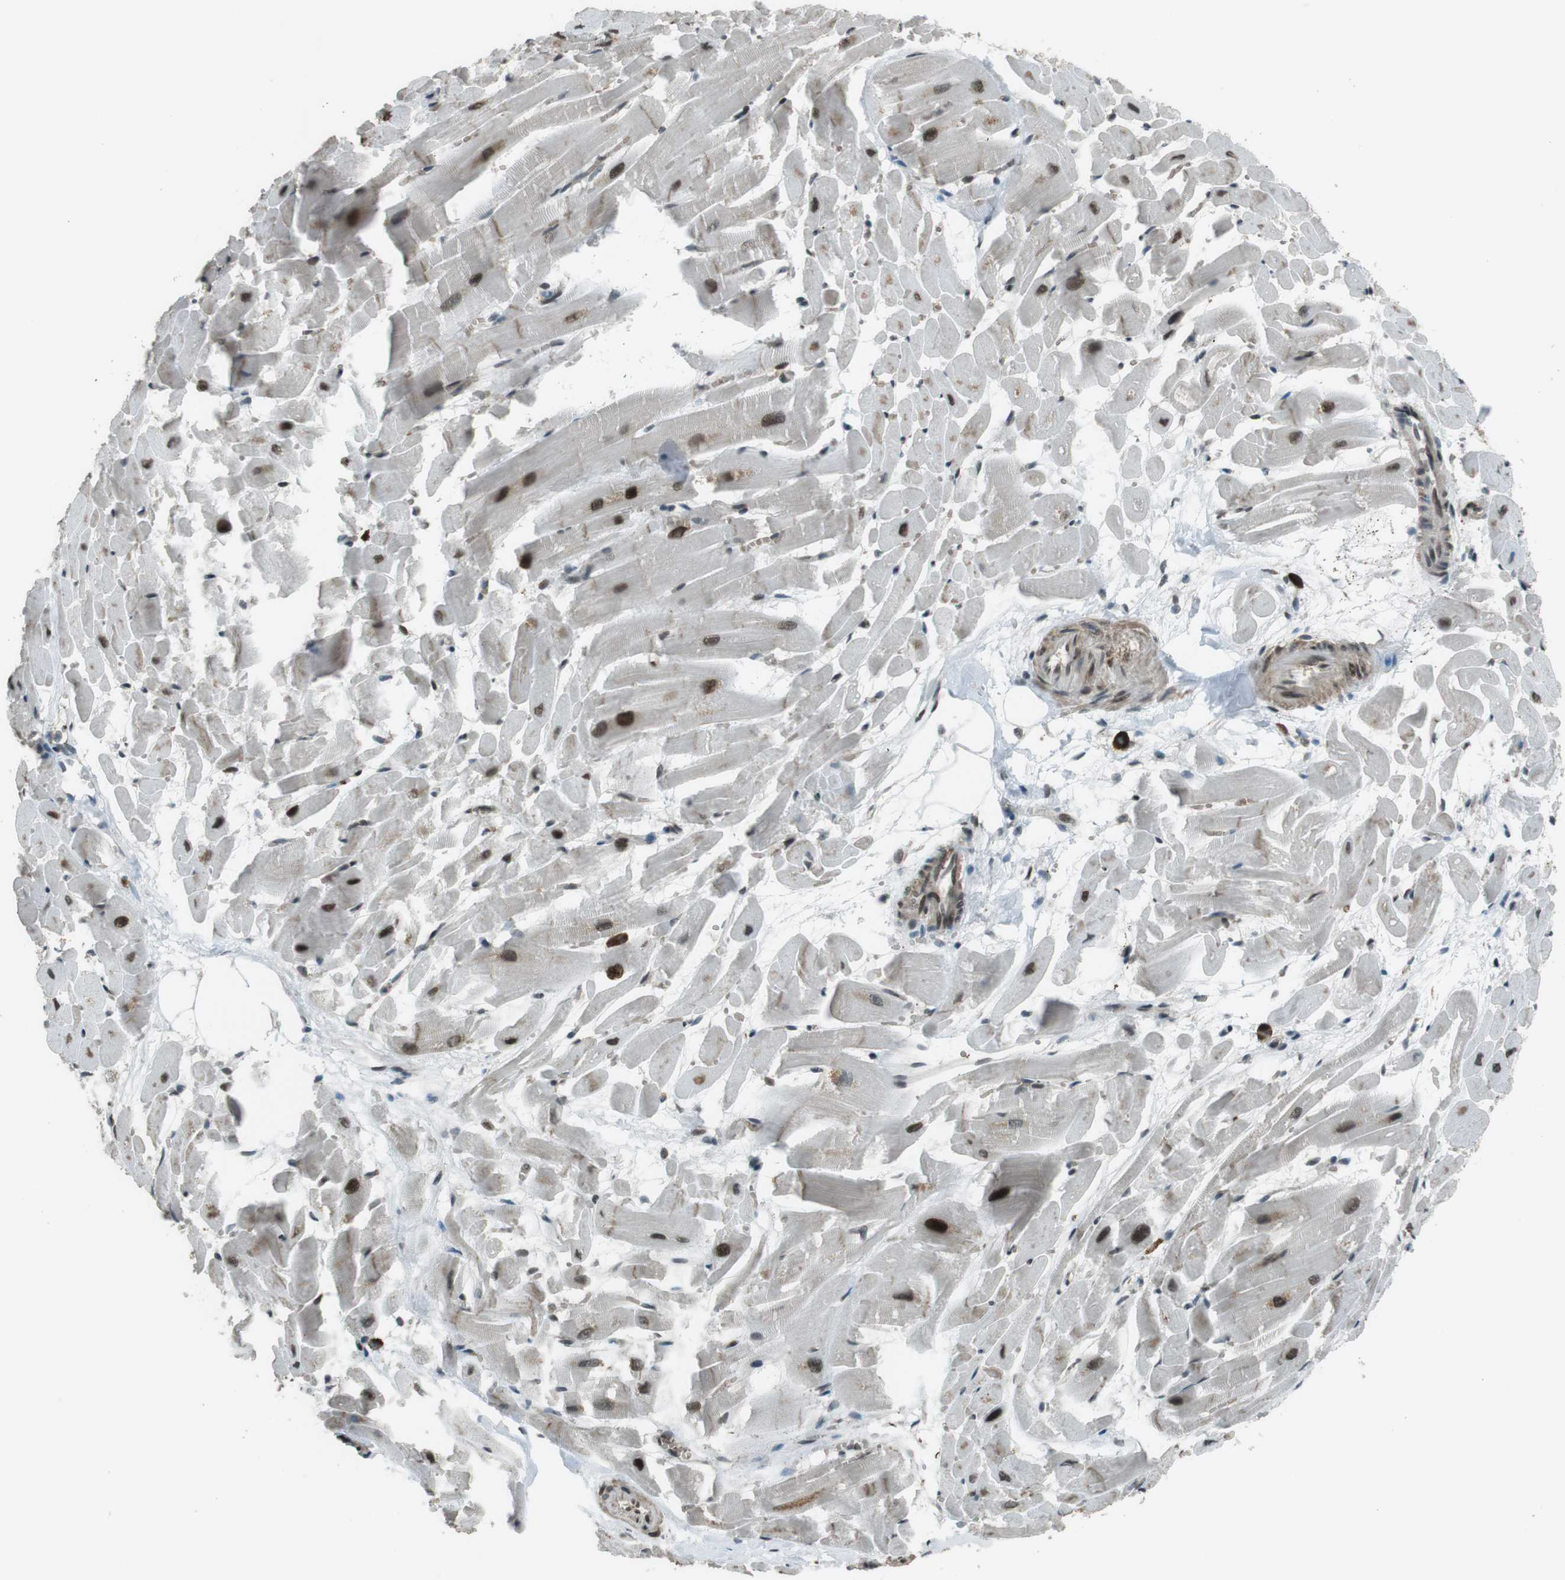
{"staining": {"intensity": "moderate", "quantity": ">75%", "location": "nuclear"}, "tissue": "heart muscle", "cell_type": "Cardiomyocytes", "image_type": "normal", "snomed": [{"axis": "morphology", "description": "Normal tissue, NOS"}, {"axis": "topography", "description": "Heart"}], "caption": "Immunohistochemistry photomicrograph of benign heart muscle: human heart muscle stained using immunohistochemistry (IHC) reveals medium levels of moderate protein expression localized specifically in the nuclear of cardiomyocytes, appearing as a nuclear brown color.", "gene": "SLITRK5", "patient": {"sex": "female", "age": 19}}